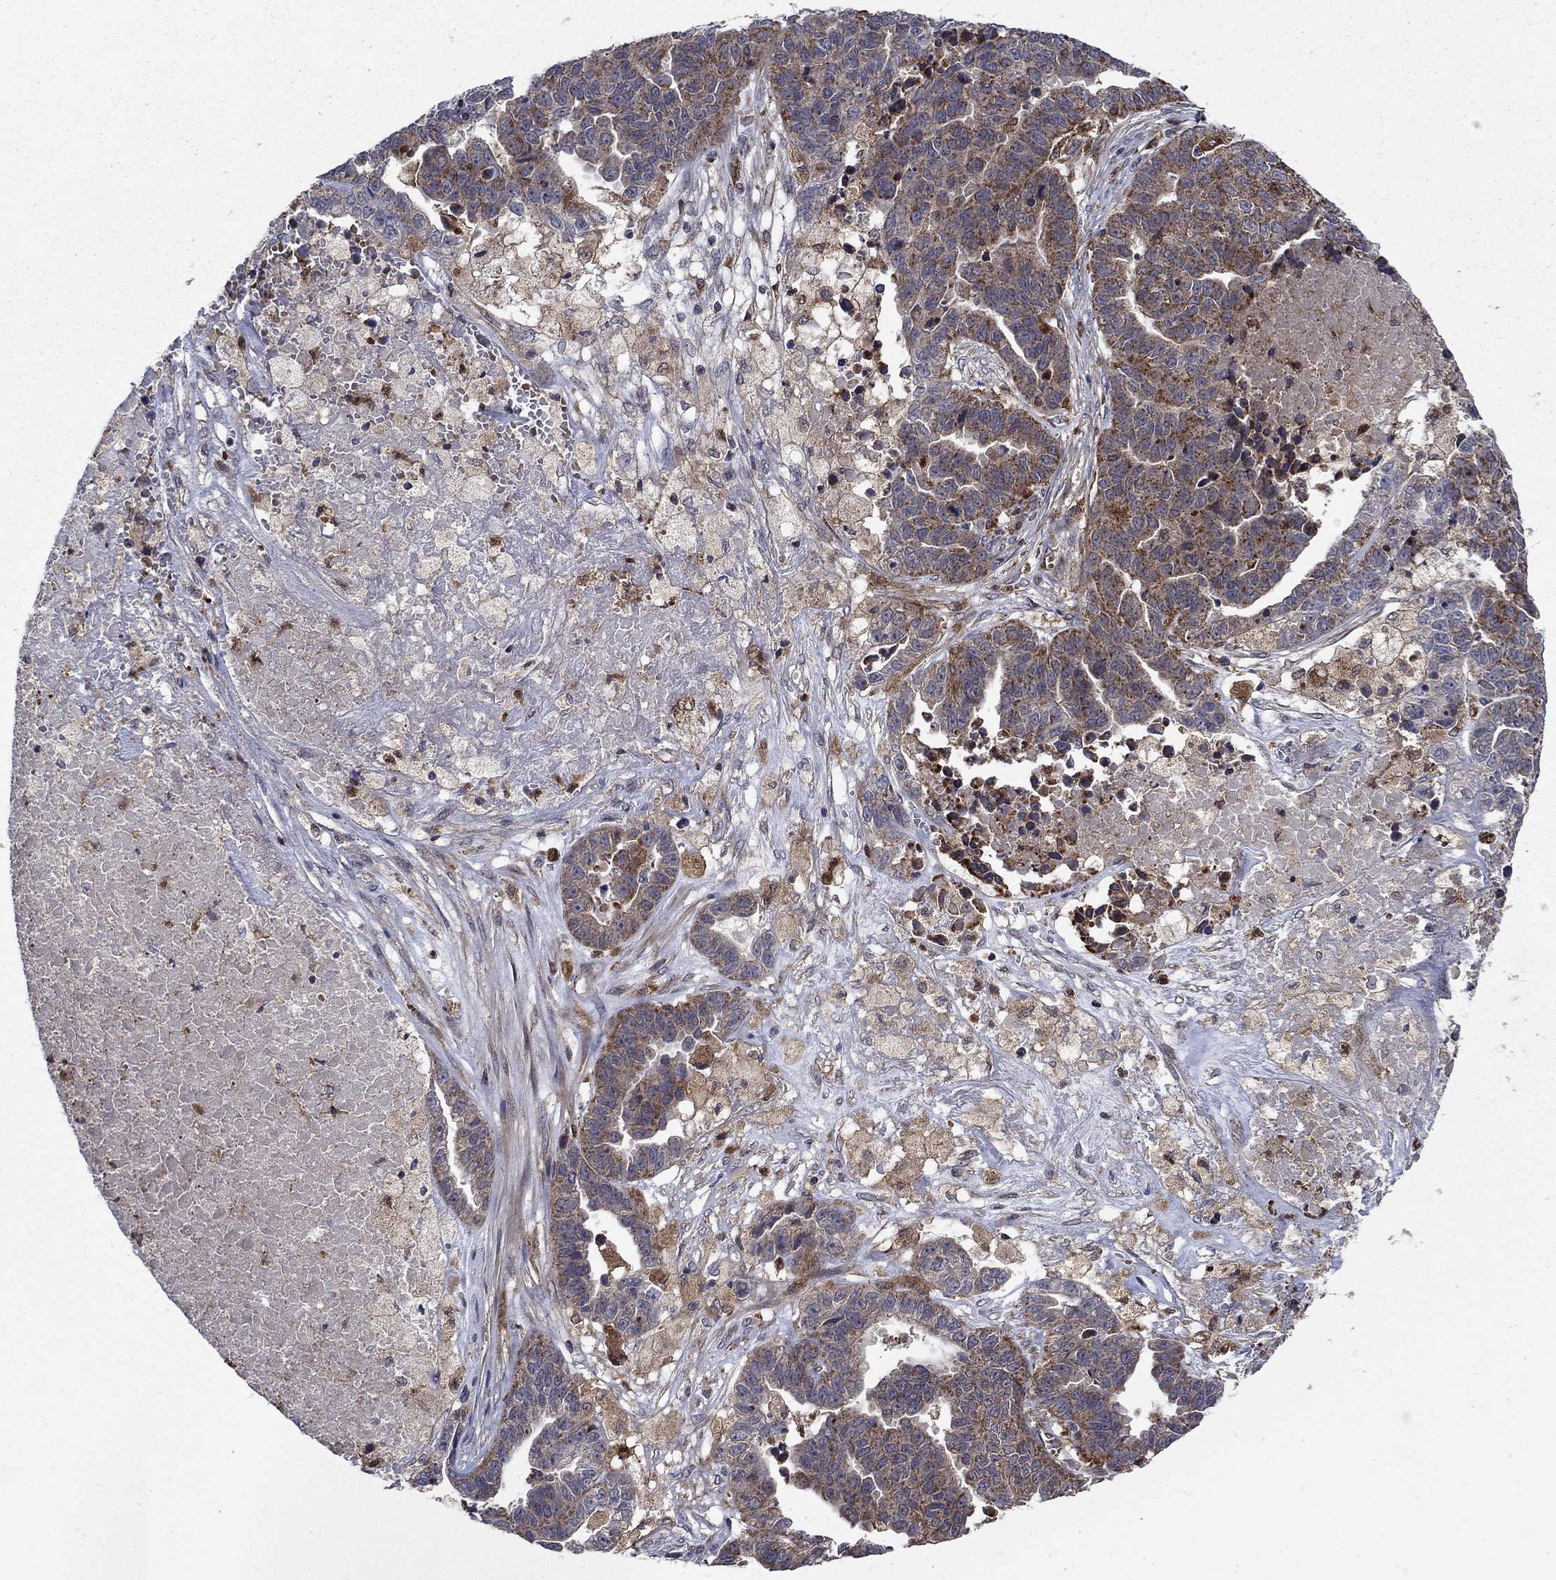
{"staining": {"intensity": "strong", "quantity": "<25%", "location": "cytoplasmic/membranous"}, "tissue": "ovarian cancer", "cell_type": "Tumor cells", "image_type": "cancer", "snomed": [{"axis": "morphology", "description": "Cystadenocarcinoma, serous, NOS"}, {"axis": "topography", "description": "Ovary"}], "caption": "Ovarian cancer (serous cystadenocarcinoma) stained with a protein marker demonstrates strong staining in tumor cells.", "gene": "RNF19B", "patient": {"sex": "female", "age": 87}}